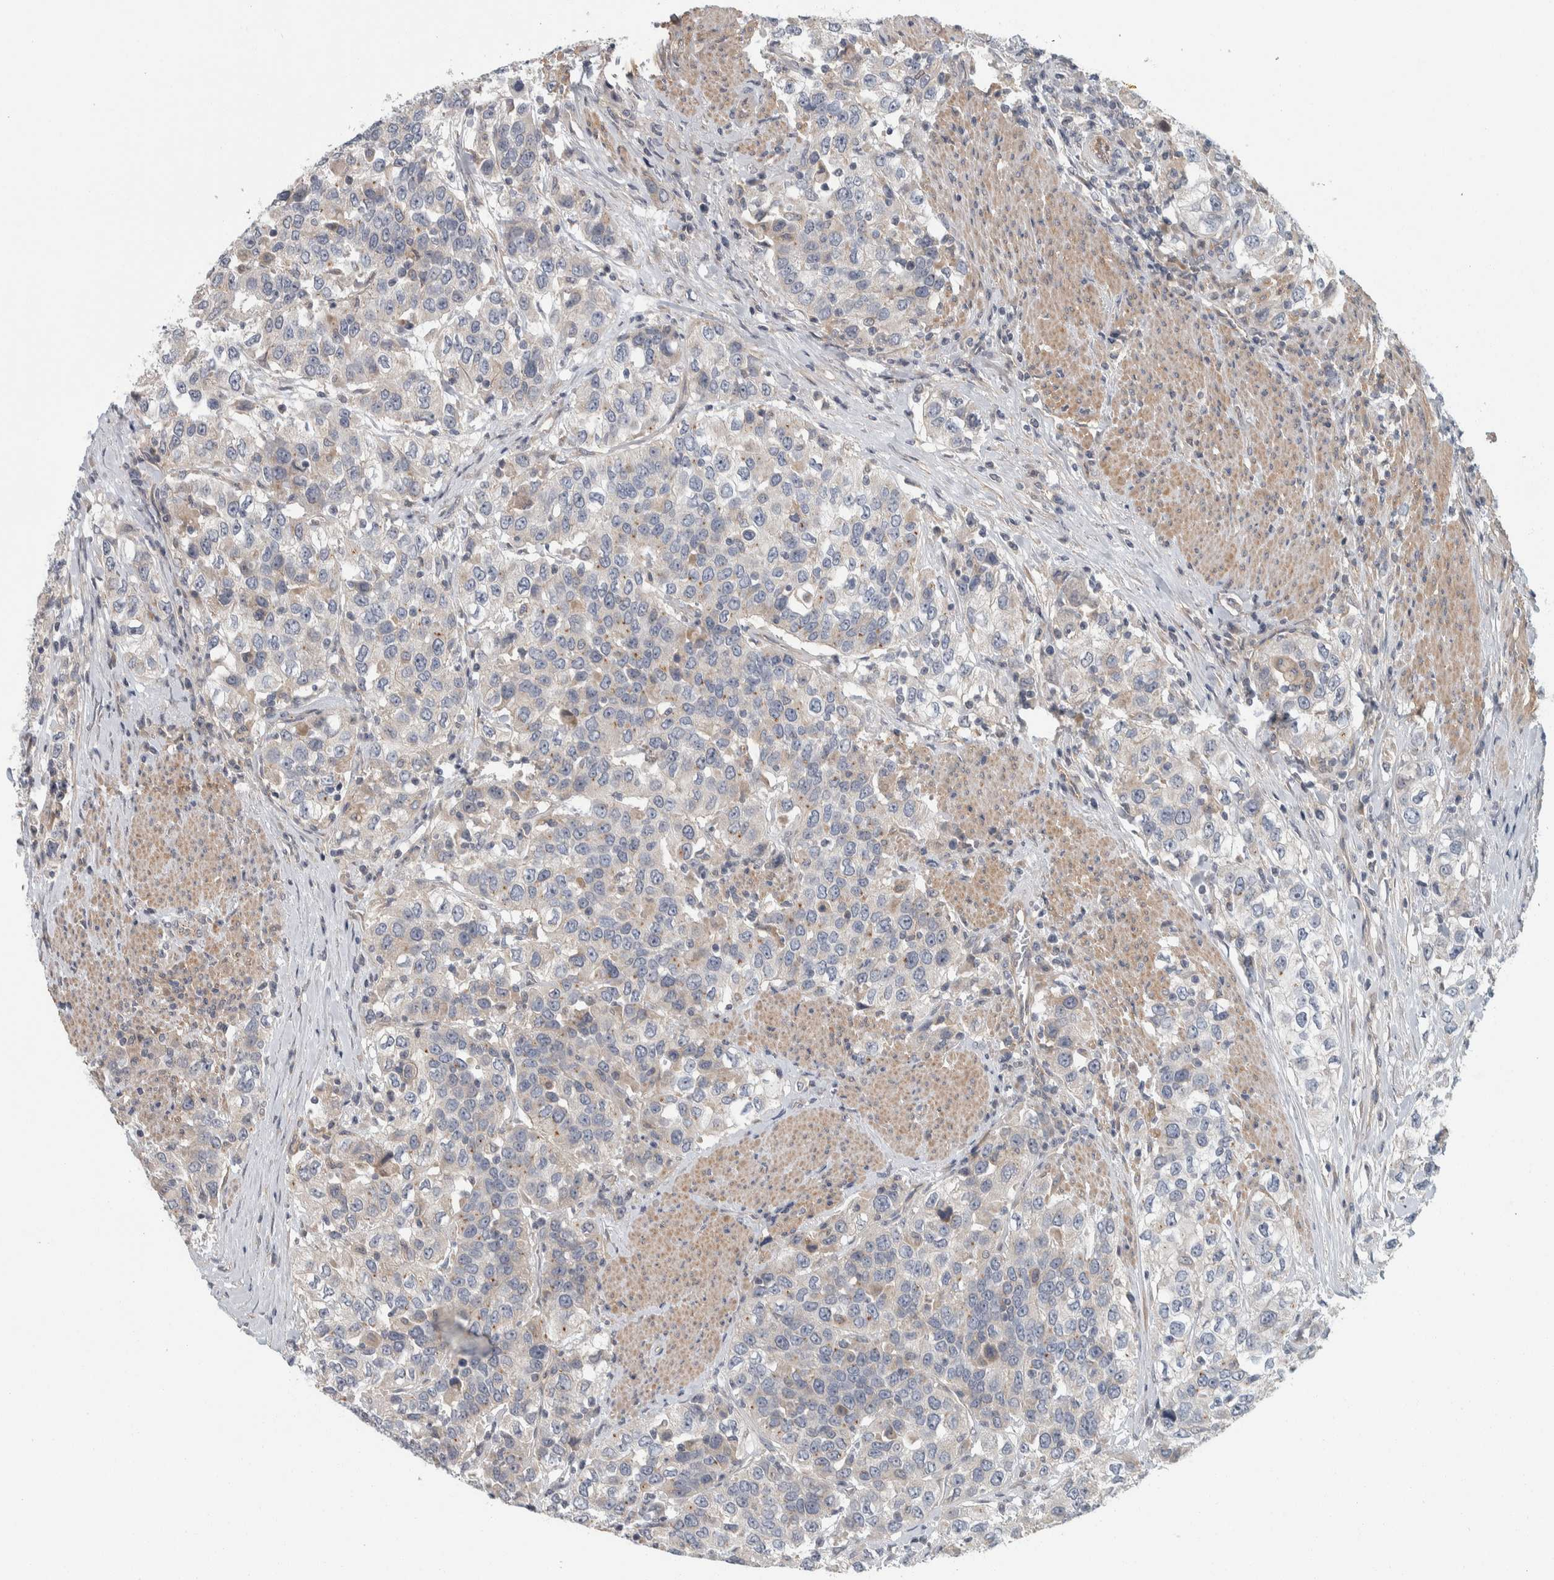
{"staining": {"intensity": "negative", "quantity": "none", "location": "none"}, "tissue": "urothelial cancer", "cell_type": "Tumor cells", "image_type": "cancer", "snomed": [{"axis": "morphology", "description": "Urothelial carcinoma, High grade"}, {"axis": "topography", "description": "Urinary bladder"}], "caption": "Immunohistochemistry (IHC) of human urothelial cancer displays no staining in tumor cells.", "gene": "KCNJ3", "patient": {"sex": "female", "age": 80}}